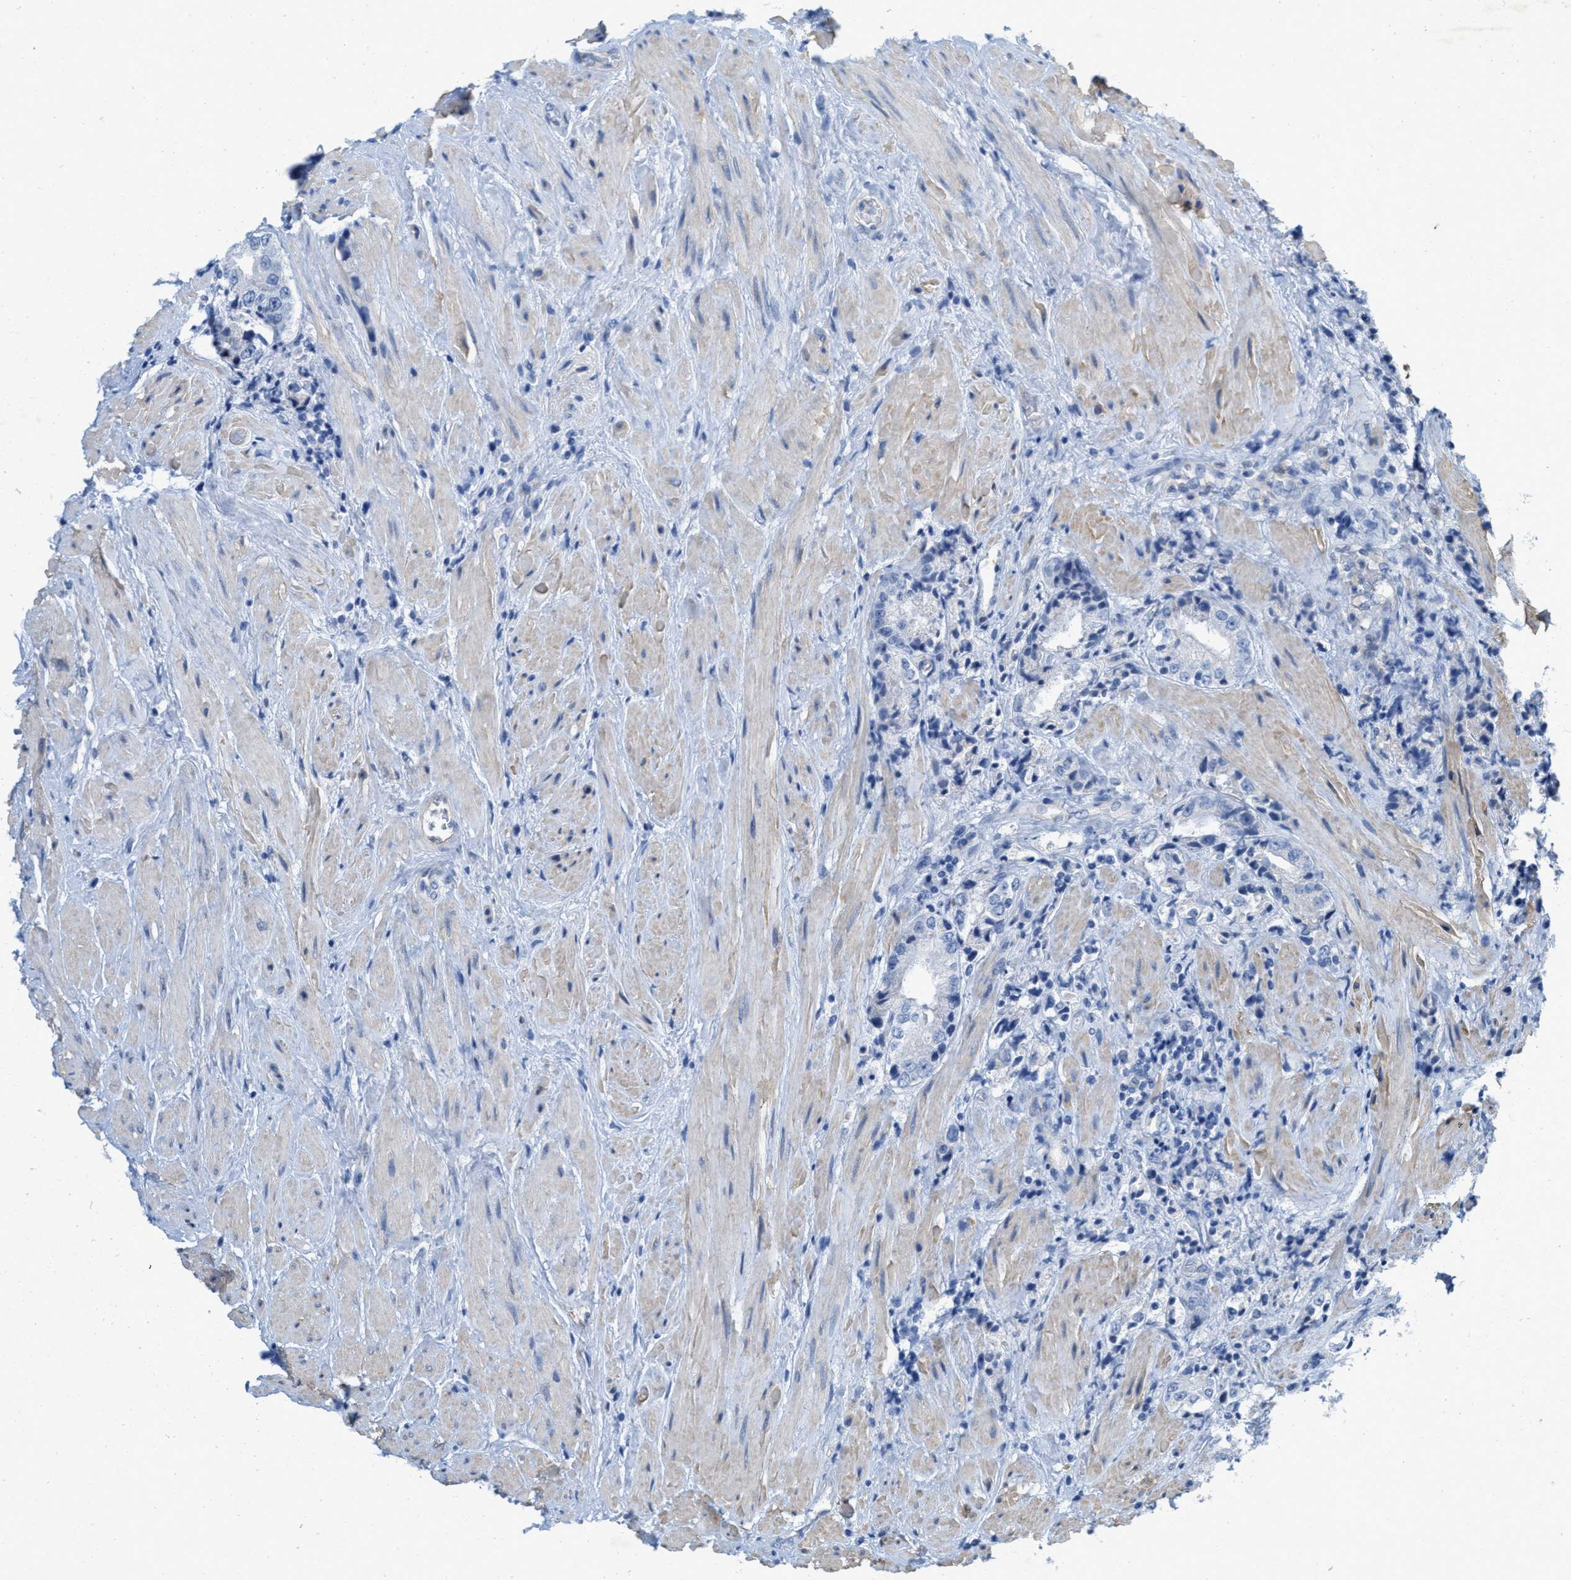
{"staining": {"intensity": "negative", "quantity": "none", "location": "none"}, "tissue": "prostate cancer", "cell_type": "Tumor cells", "image_type": "cancer", "snomed": [{"axis": "morphology", "description": "Adenocarcinoma, High grade"}, {"axis": "topography", "description": "Prostate"}], "caption": "Immunohistochemistry (IHC) histopathology image of adenocarcinoma (high-grade) (prostate) stained for a protein (brown), which reveals no positivity in tumor cells.", "gene": "CPA2", "patient": {"sex": "male", "age": 61}}